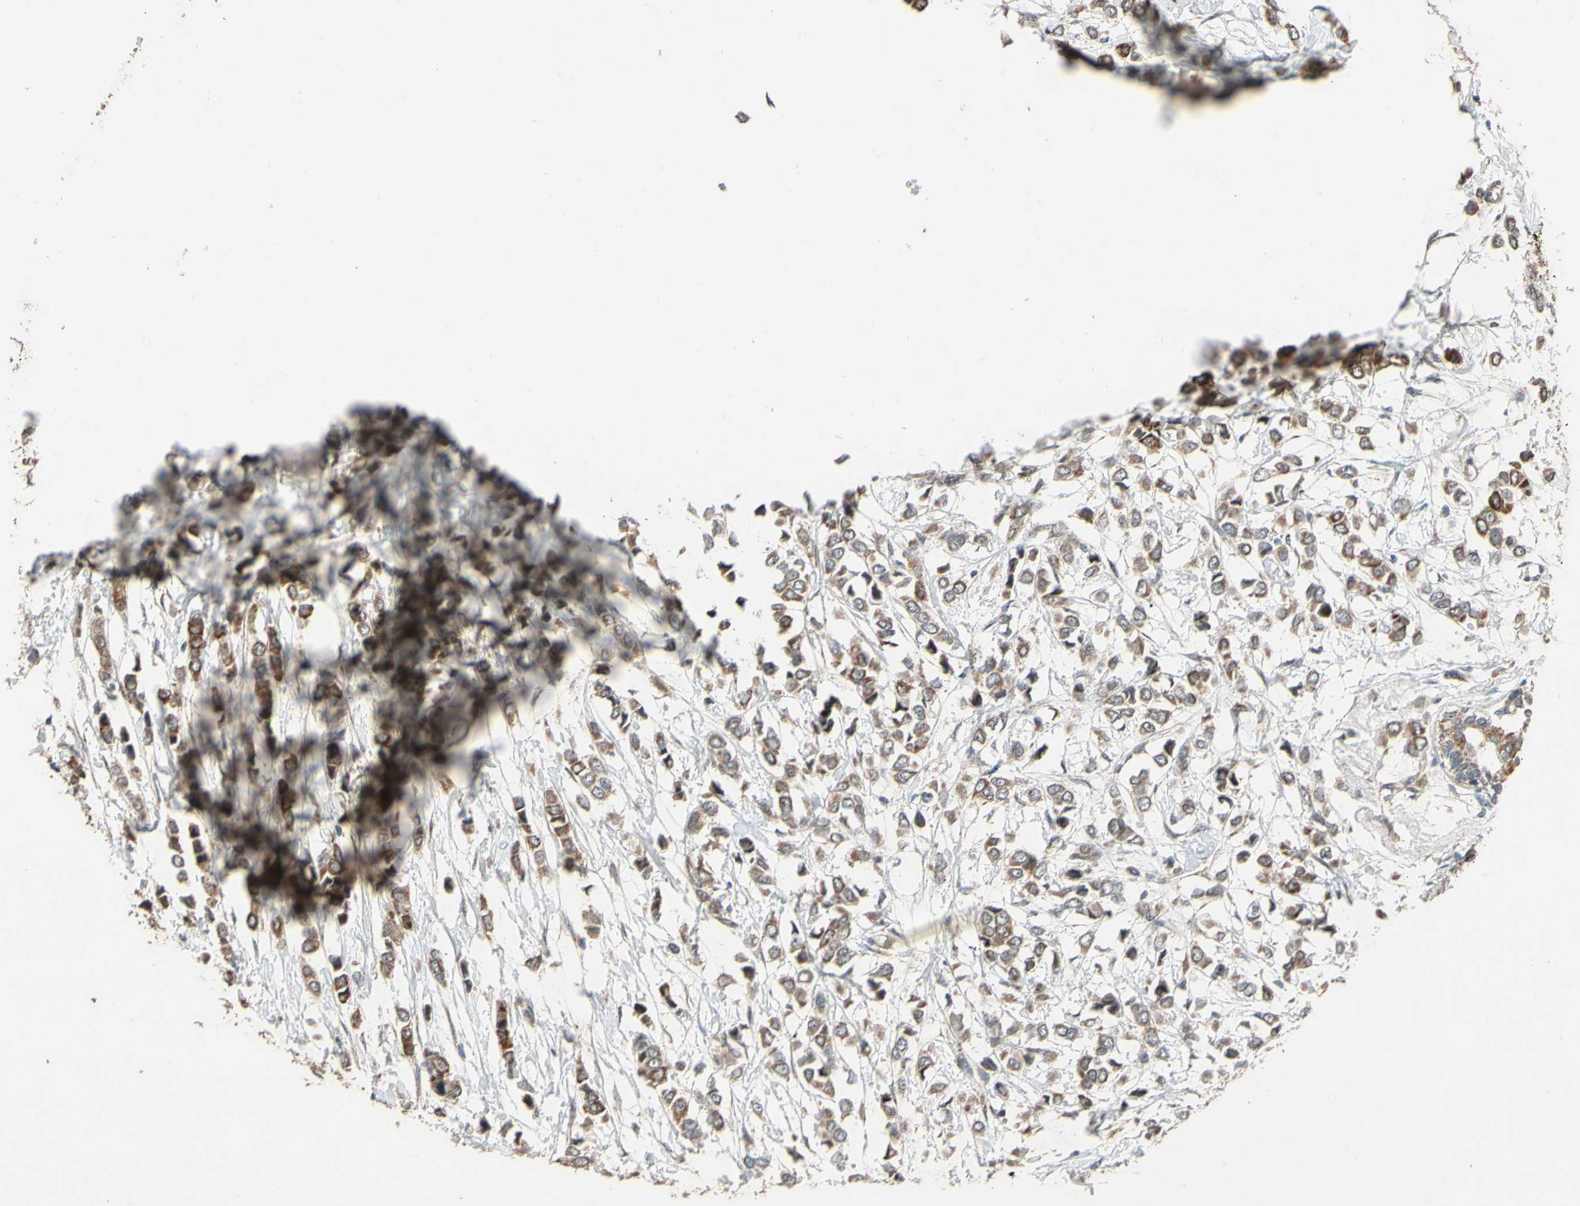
{"staining": {"intensity": "moderate", "quantity": ">75%", "location": "cytoplasmic/membranous"}, "tissue": "breast cancer", "cell_type": "Tumor cells", "image_type": "cancer", "snomed": [{"axis": "morphology", "description": "Lobular carcinoma"}, {"axis": "topography", "description": "Breast"}], "caption": "Brown immunohistochemical staining in breast lobular carcinoma displays moderate cytoplasmic/membranous staining in about >75% of tumor cells.", "gene": "CD164", "patient": {"sex": "female", "age": 51}}